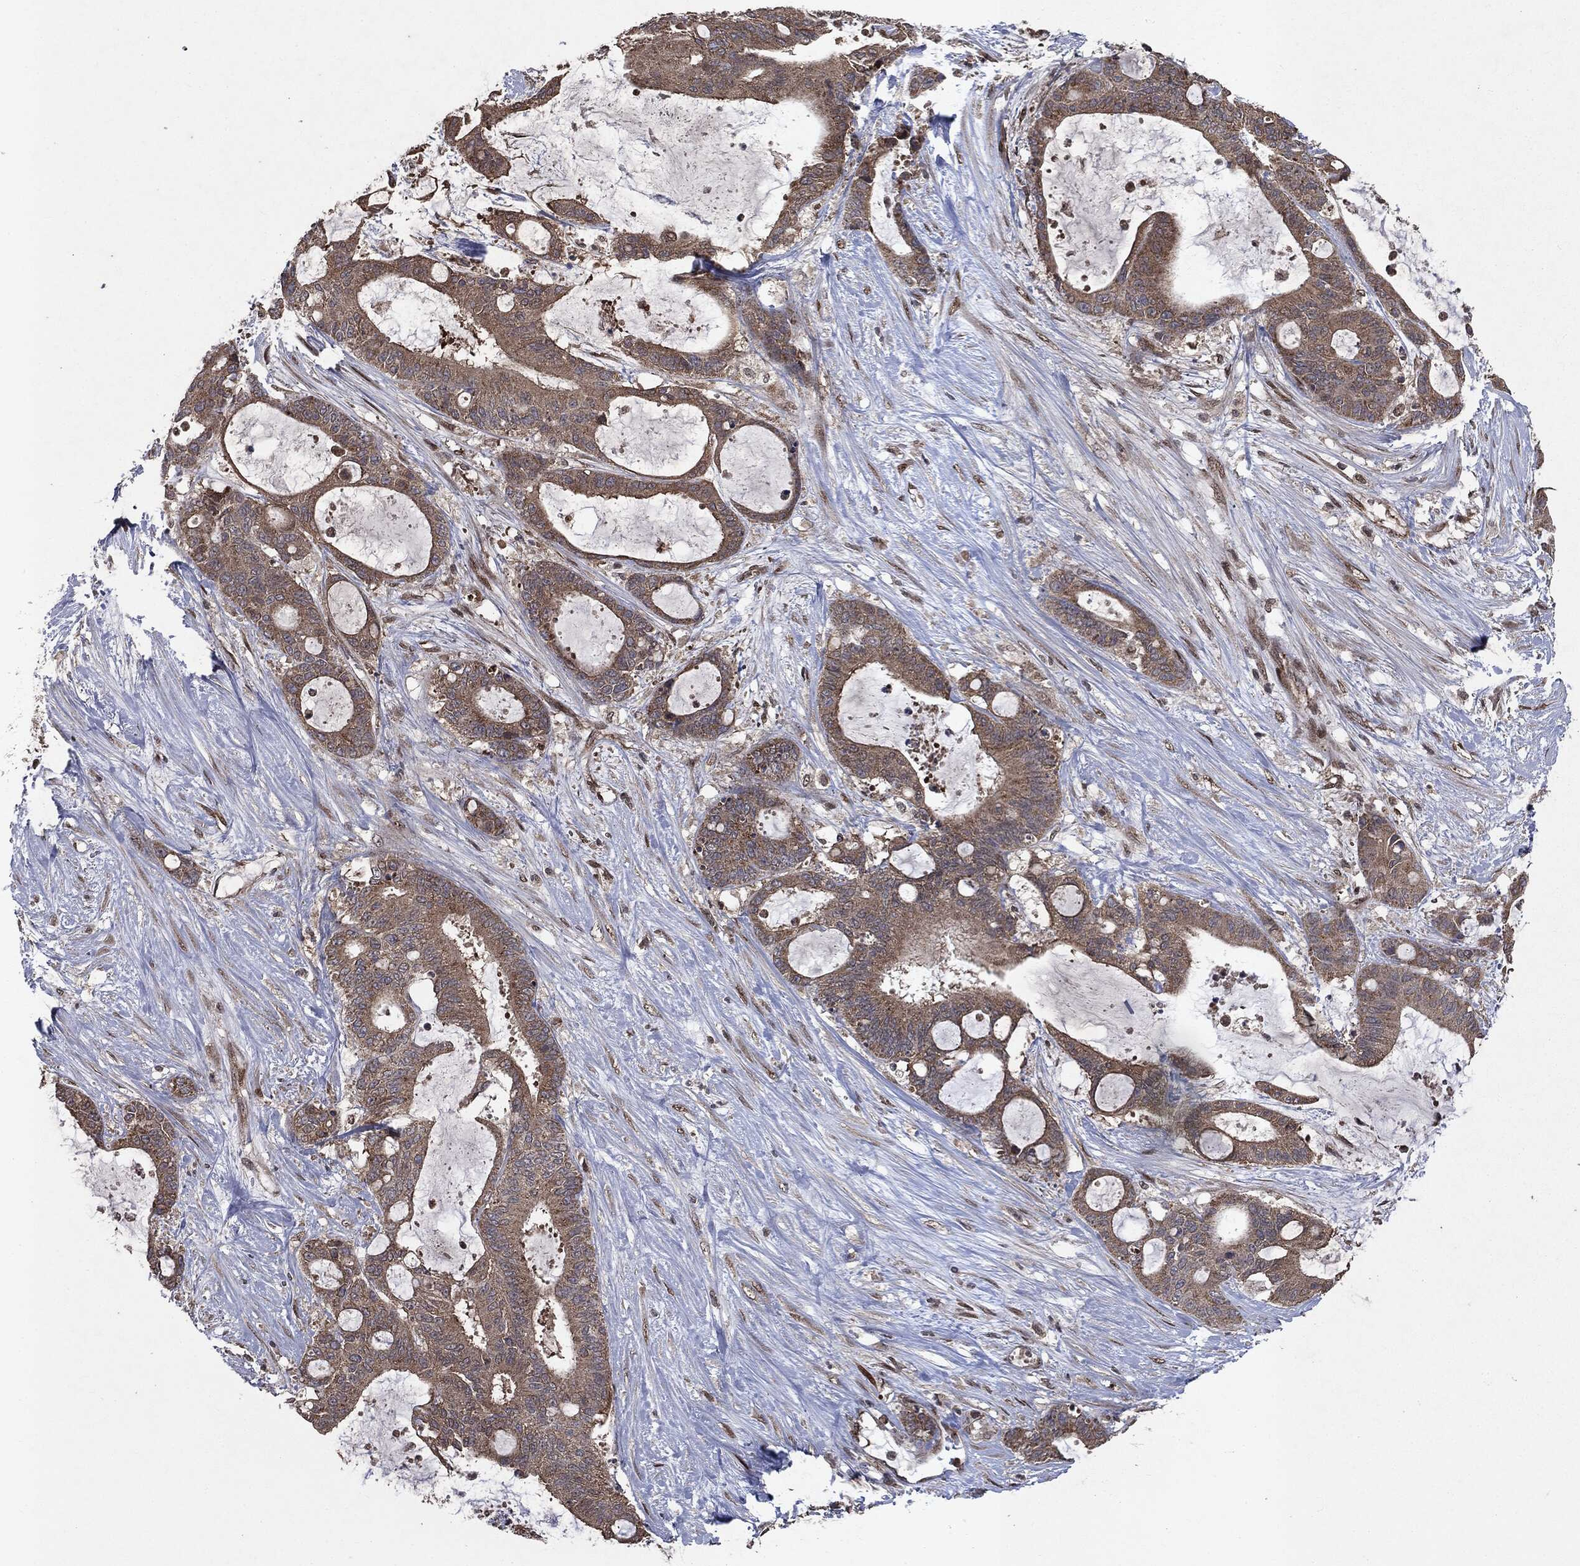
{"staining": {"intensity": "weak", "quantity": ">75%", "location": "cytoplasmic/membranous"}, "tissue": "liver cancer", "cell_type": "Tumor cells", "image_type": "cancer", "snomed": [{"axis": "morphology", "description": "Normal tissue, NOS"}, {"axis": "morphology", "description": "Cholangiocarcinoma"}, {"axis": "topography", "description": "Liver"}, {"axis": "topography", "description": "Peripheral nerve tissue"}], "caption": "Protein staining of liver cancer (cholangiocarcinoma) tissue reveals weak cytoplasmic/membranous expression in about >75% of tumor cells.", "gene": "PLPPR2", "patient": {"sex": "female", "age": 73}}